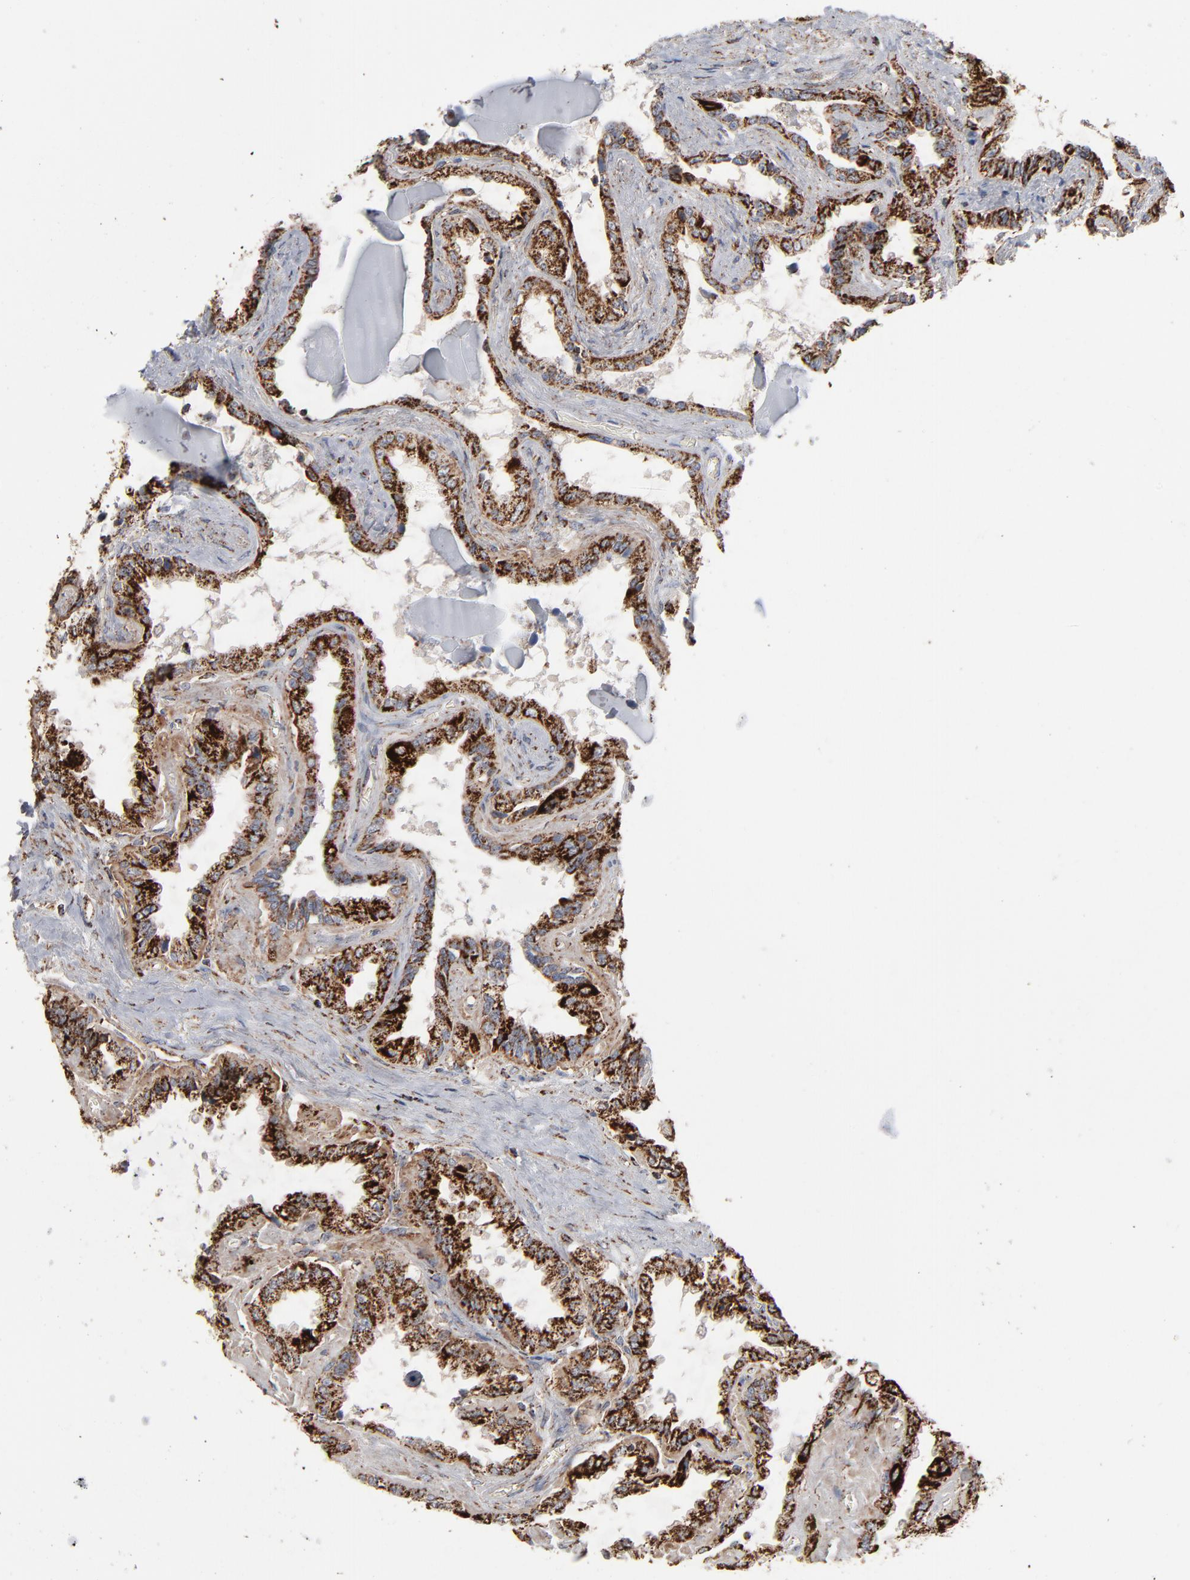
{"staining": {"intensity": "strong", "quantity": ">75%", "location": "cytoplasmic/membranous"}, "tissue": "seminal vesicle", "cell_type": "Glandular cells", "image_type": "normal", "snomed": [{"axis": "morphology", "description": "Normal tissue, NOS"}, {"axis": "morphology", "description": "Inflammation, NOS"}, {"axis": "topography", "description": "Urinary bladder"}, {"axis": "topography", "description": "Prostate"}, {"axis": "topography", "description": "Seminal veicle"}], "caption": "Immunohistochemical staining of benign seminal vesicle reveals strong cytoplasmic/membranous protein expression in about >75% of glandular cells.", "gene": "UQCRC1", "patient": {"sex": "male", "age": 82}}